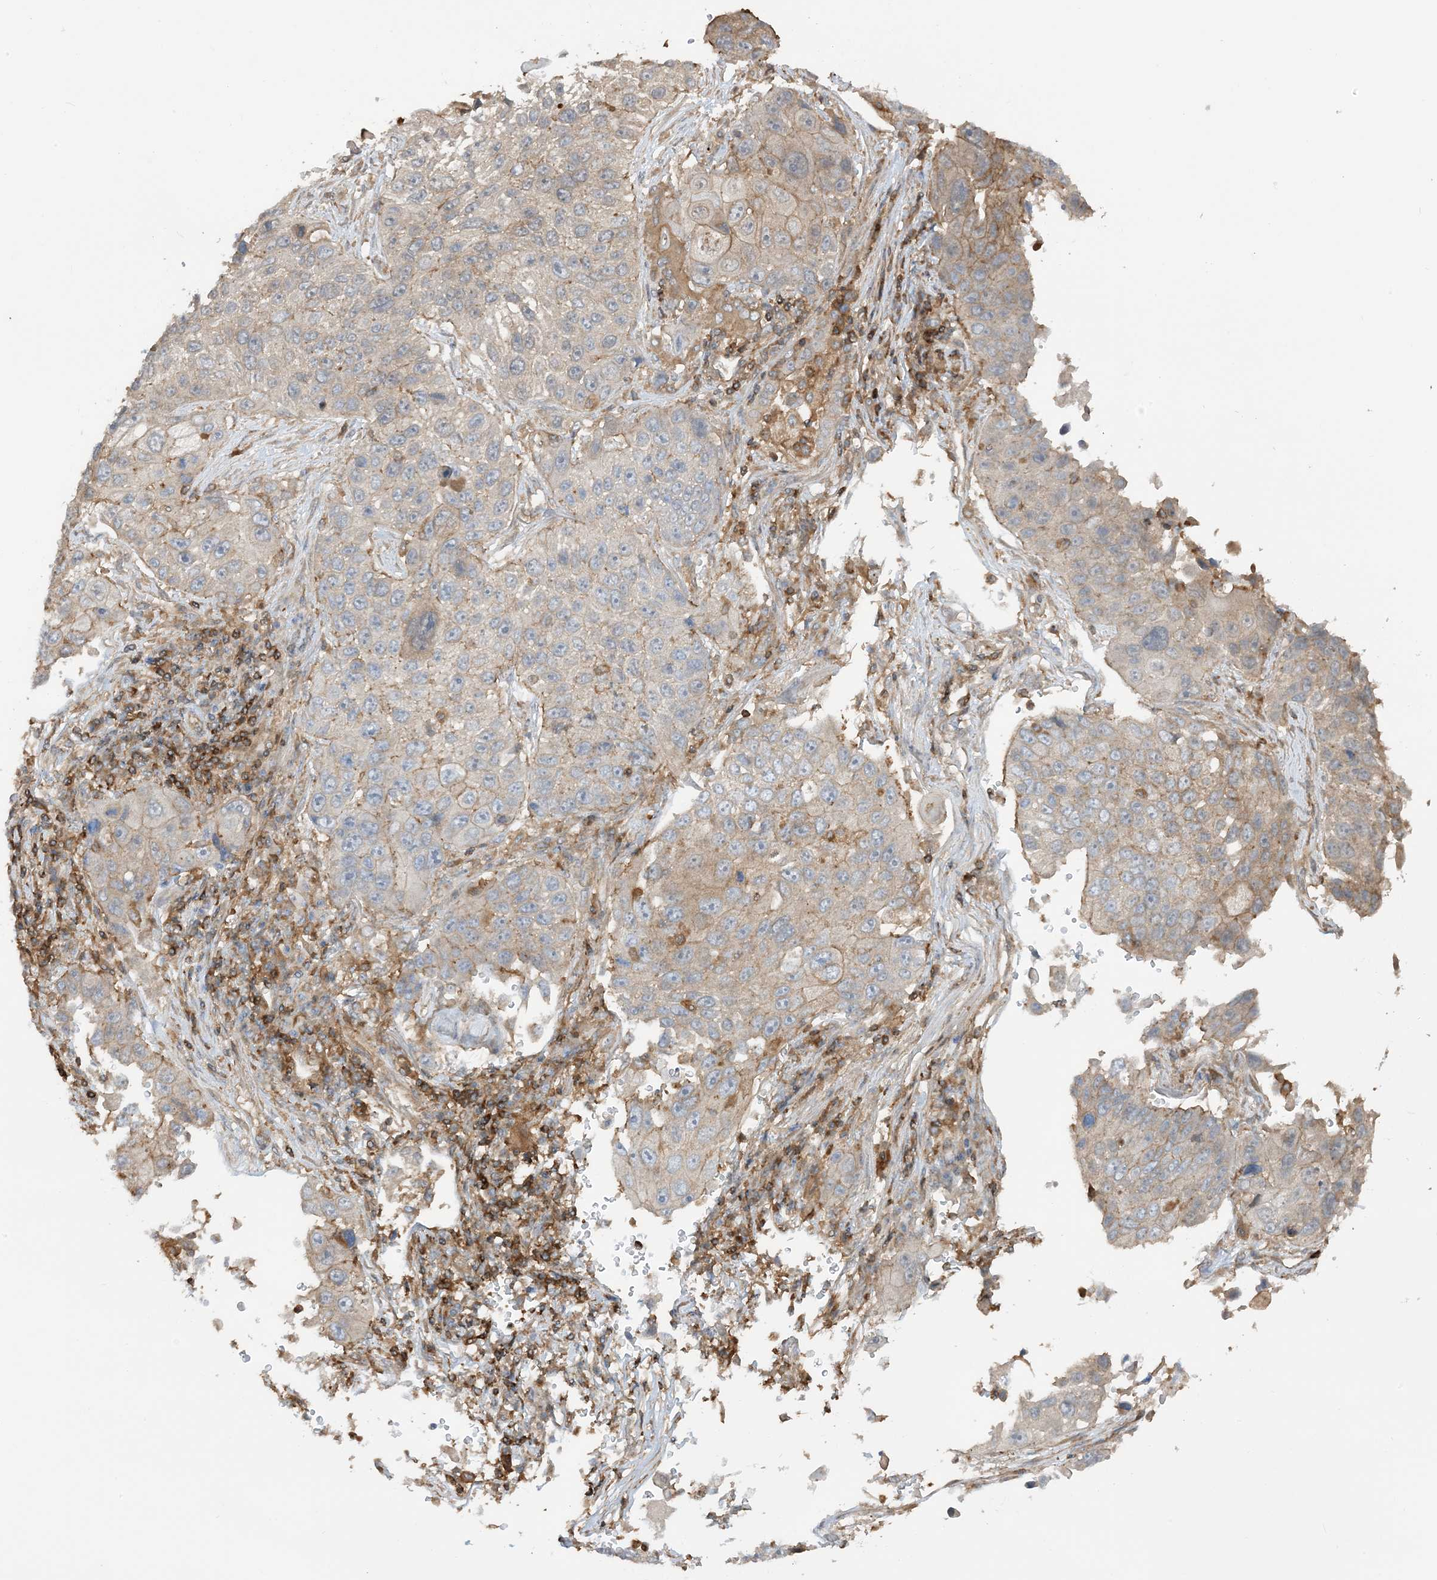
{"staining": {"intensity": "weak", "quantity": "<25%", "location": "cytoplasmic/membranous"}, "tissue": "lung cancer", "cell_type": "Tumor cells", "image_type": "cancer", "snomed": [{"axis": "morphology", "description": "Squamous cell carcinoma, NOS"}, {"axis": "topography", "description": "Lung"}], "caption": "A photomicrograph of human lung squamous cell carcinoma is negative for staining in tumor cells.", "gene": "CAPZB", "patient": {"sex": "male", "age": 61}}